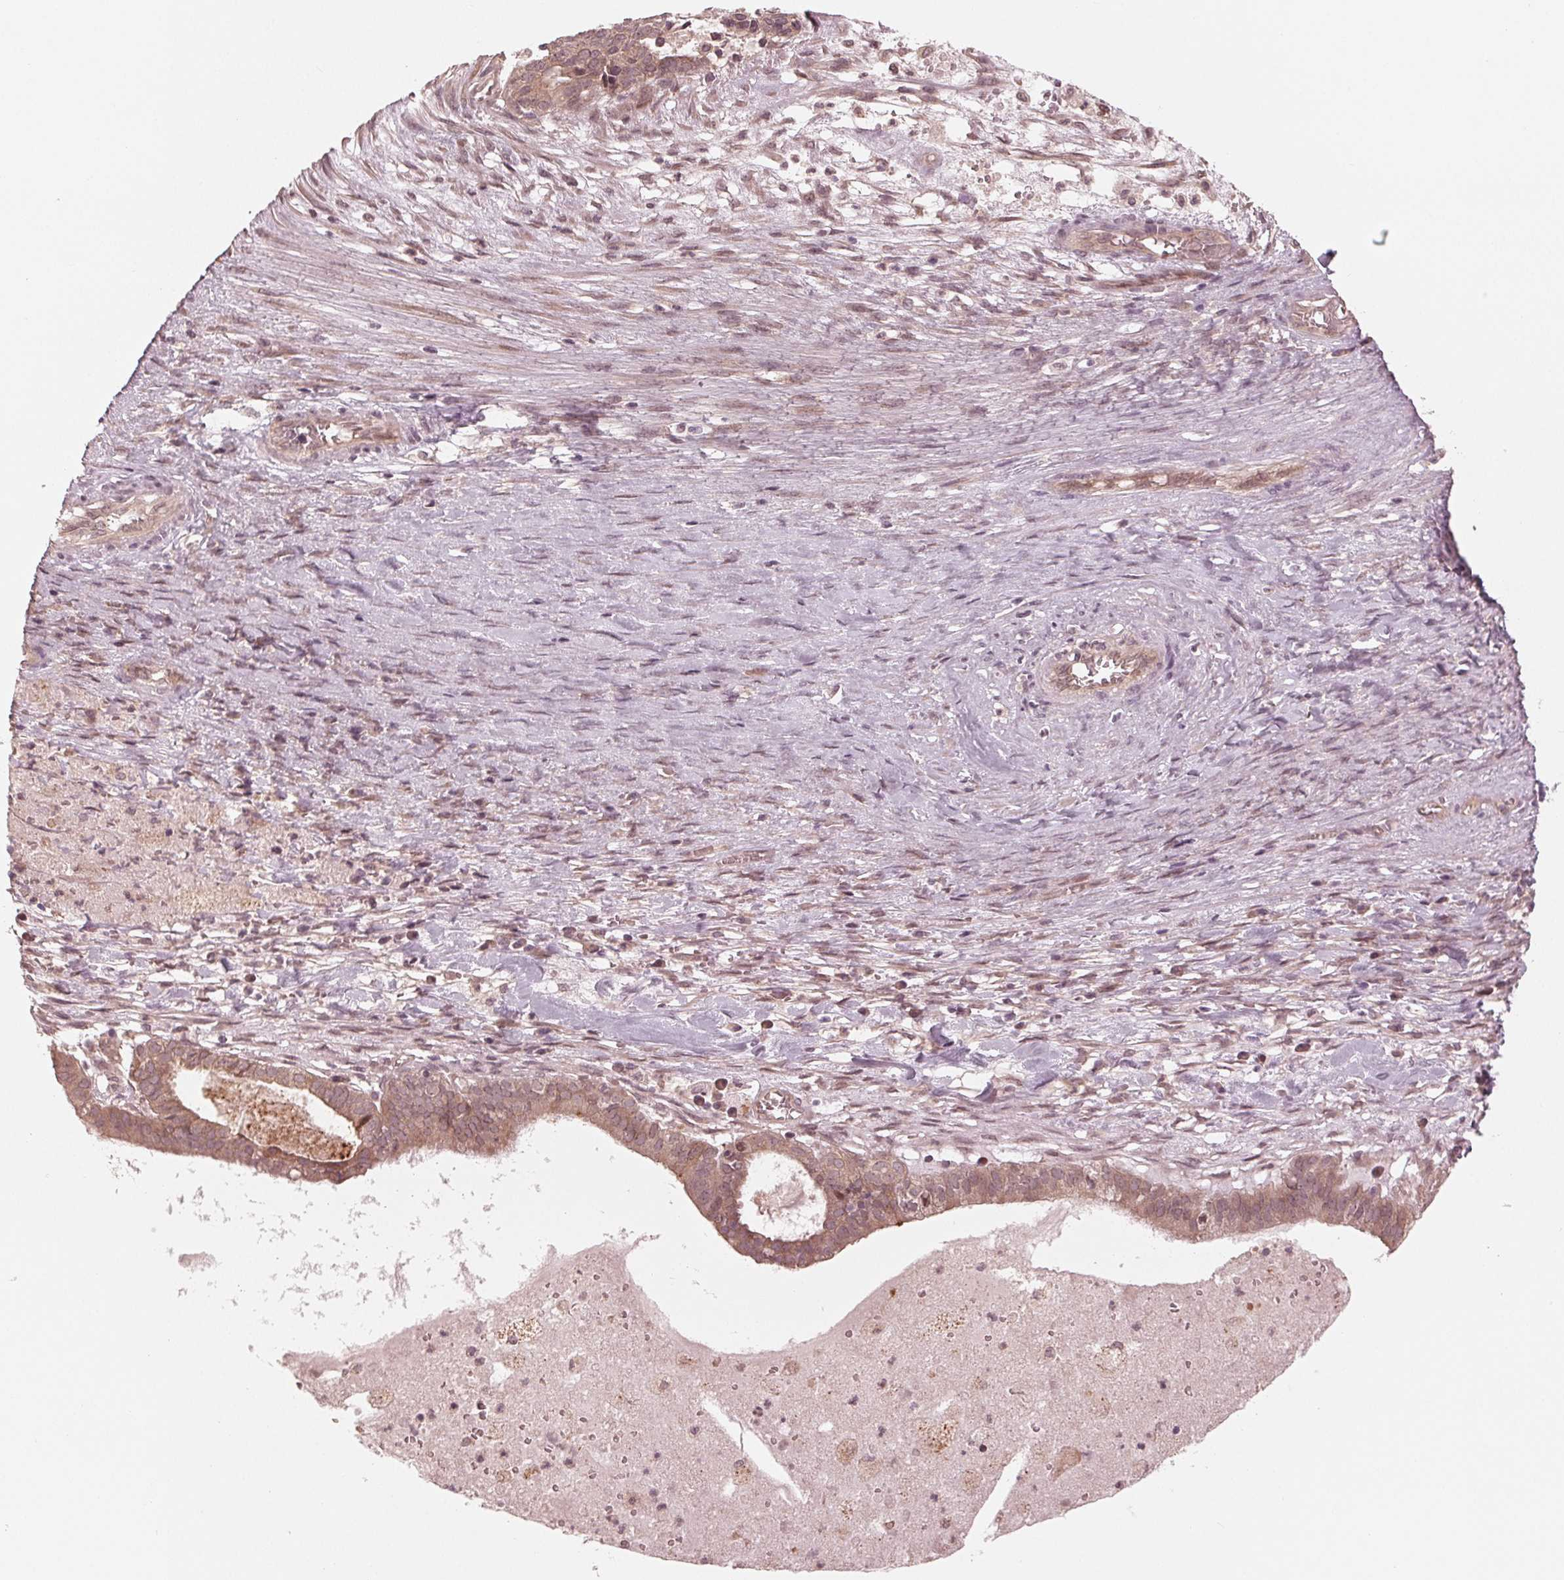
{"staining": {"intensity": "weak", "quantity": ">75%", "location": "cytoplasmic/membranous,nuclear"}, "tissue": "ovarian cancer", "cell_type": "Tumor cells", "image_type": "cancer", "snomed": [{"axis": "morphology", "description": "Carcinoma, endometroid"}, {"axis": "topography", "description": "Ovary"}], "caption": "About >75% of tumor cells in endometroid carcinoma (ovarian) exhibit weak cytoplasmic/membranous and nuclear protein expression as visualized by brown immunohistochemical staining.", "gene": "ZNF471", "patient": {"sex": "female", "age": 64}}